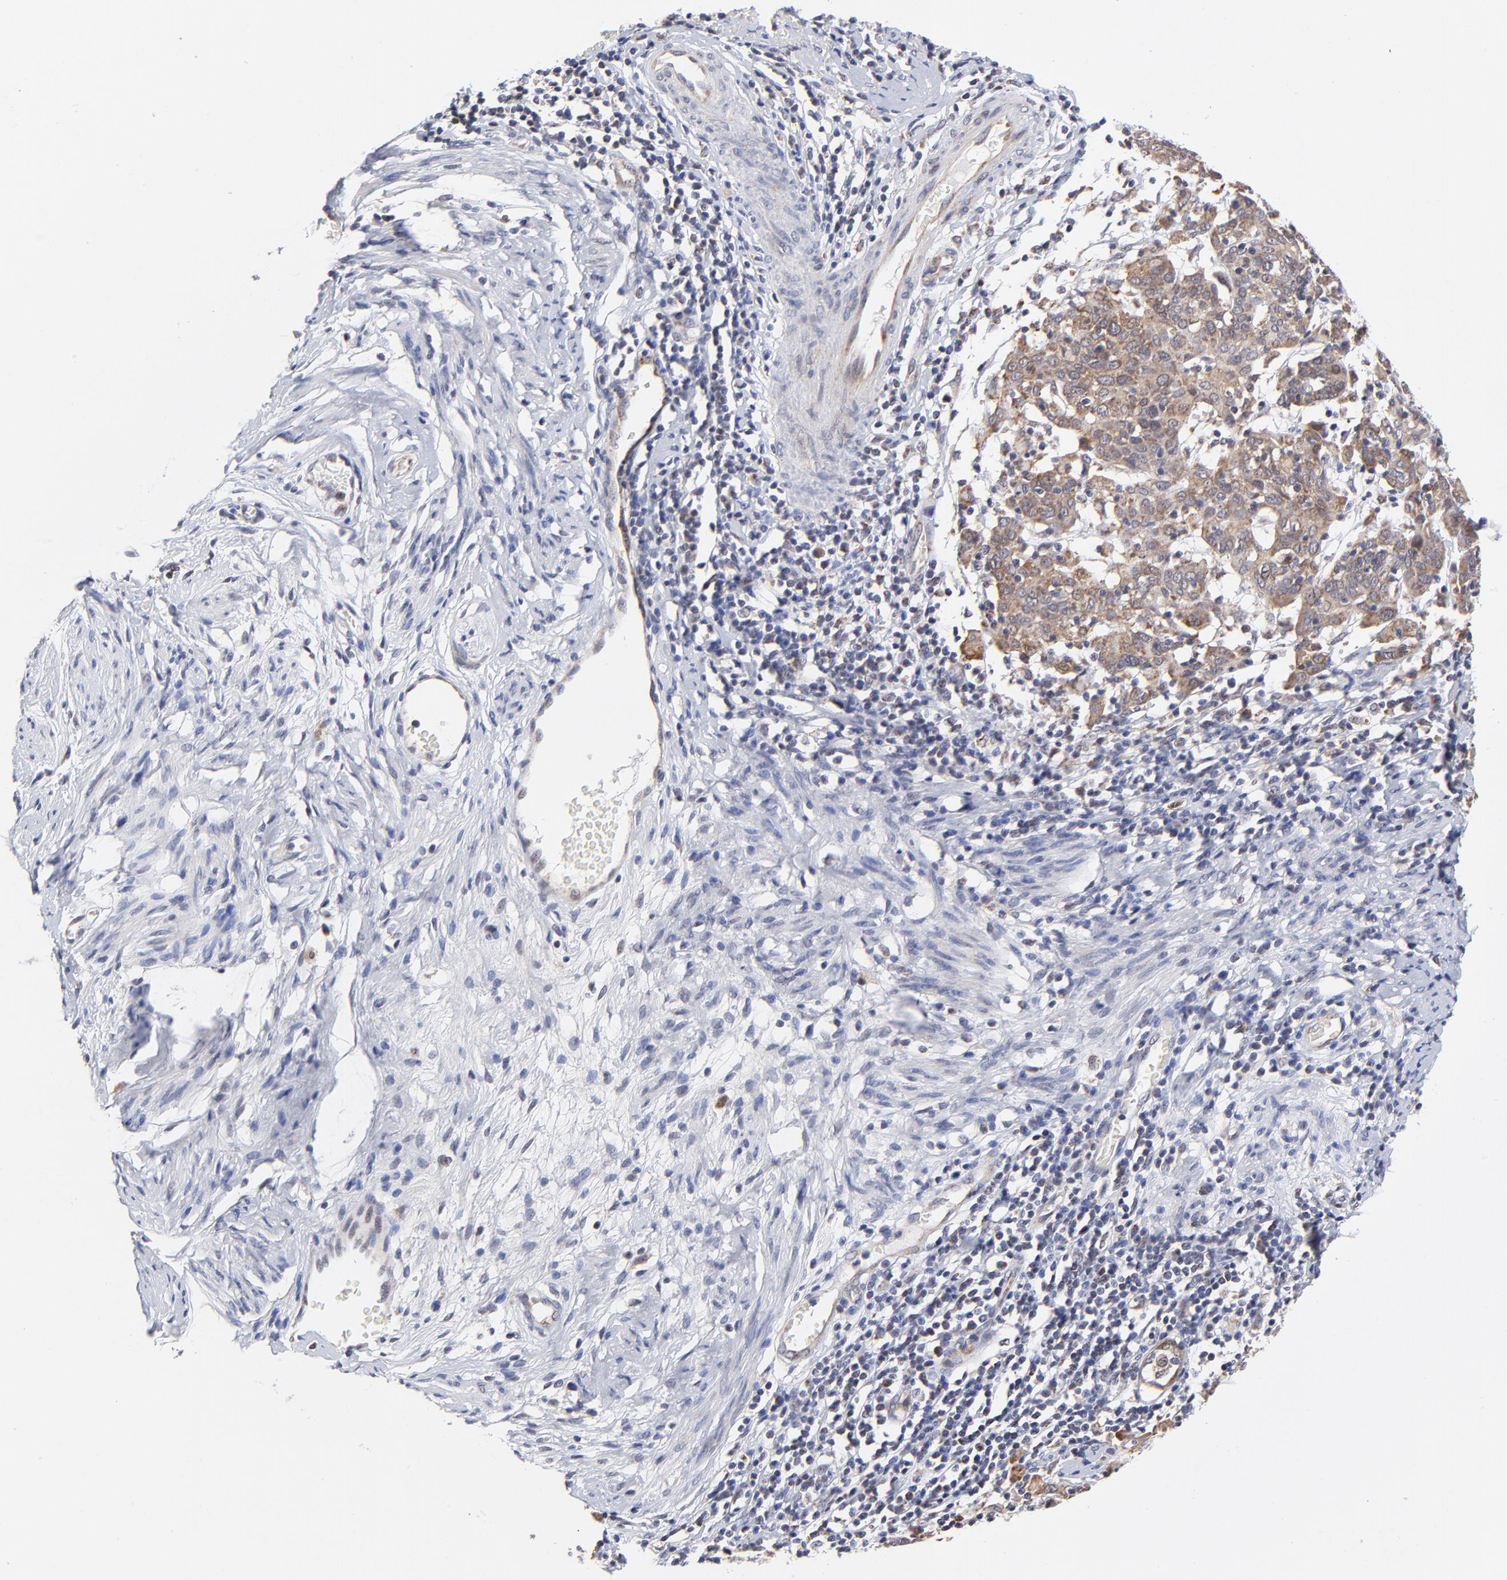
{"staining": {"intensity": "moderate", "quantity": ">75%", "location": "cytoplasmic/membranous"}, "tissue": "cervical cancer", "cell_type": "Tumor cells", "image_type": "cancer", "snomed": [{"axis": "morphology", "description": "Normal tissue, NOS"}, {"axis": "morphology", "description": "Squamous cell carcinoma, NOS"}, {"axis": "topography", "description": "Cervix"}], "caption": "High-power microscopy captured an immunohistochemistry image of cervical squamous cell carcinoma, revealing moderate cytoplasmic/membranous staining in about >75% of tumor cells.", "gene": "FBXL12", "patient": {"sex": "female", "age": 67}}